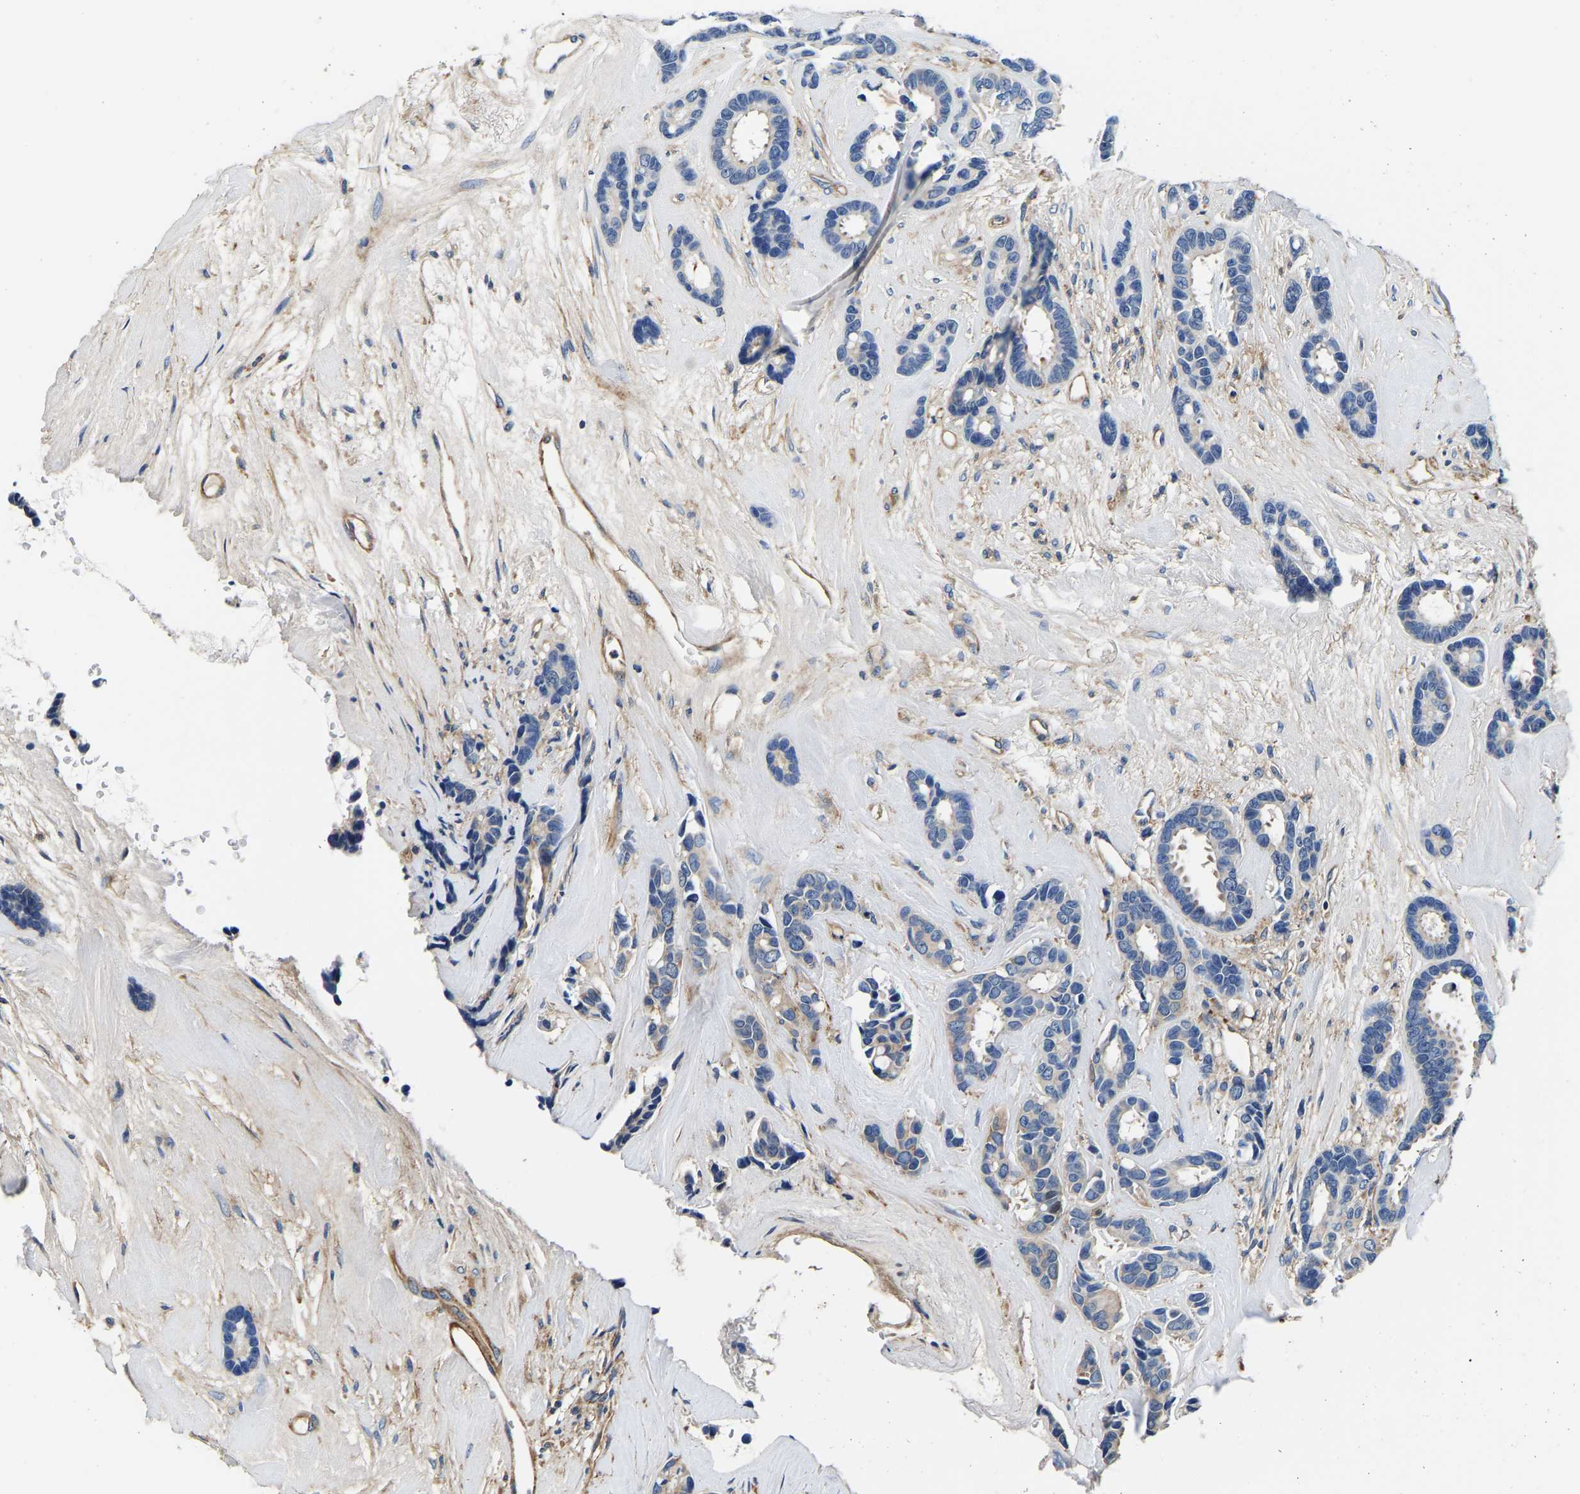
{"staining": {"intensity": "negative", "quantity": "none", "location": "none"}, "tissue": "breast cancer", "cell_type": "Tumor cells", "image_type": "cancer", "snomed": [{"axis": "morphology", "description": "Duct carcinoma"}, {"axis": "topography", "description": "Breast"}], "caption": "Tumor cells are negative for brown protein staining in infiltrating ductal carcinoma (breast).", "gene": "SH3GLB1", "patient": {"sex": "female", "age": 87}}